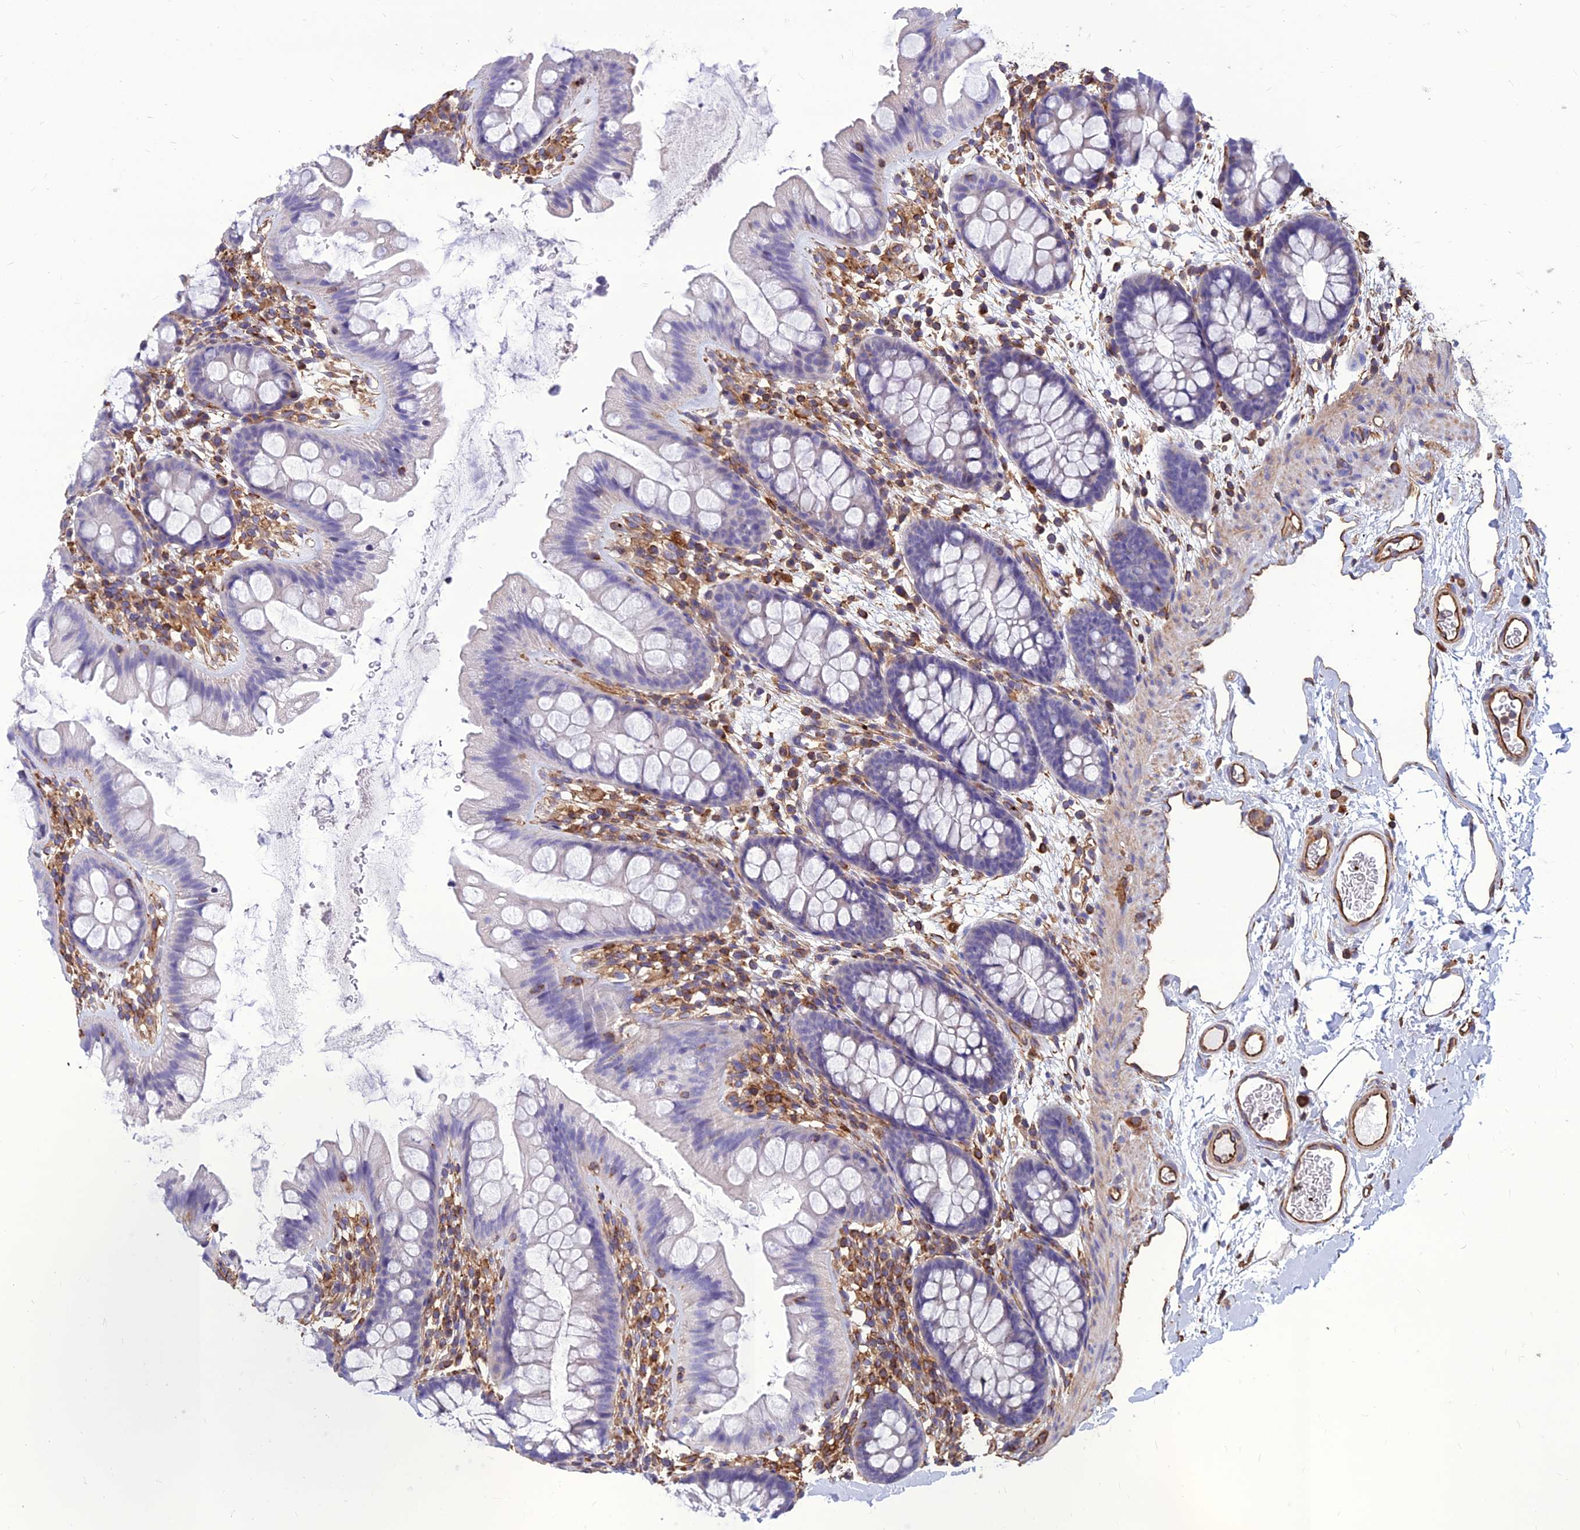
{"staining": {"intensity": "moderate", "quantity": "25%-75%", "location": "cytoplasmic/membranous"}, "tissue": "colon", "cell_type": "Endothelial cells", "image_type": "normal", "snomed": [{"axis": "morphology", "description": "Normal tissue, NOS"}, {"axis": "topography", "description": "Colon"}], "caption": "Human colon stained with a brown dye demonstrates moderate cytoplasmic/membranous positive positivity in approximately 25%-75% of endothelial cells.", "gene": "PSMD11", "patient": {"sex": "female", "age": 62}}